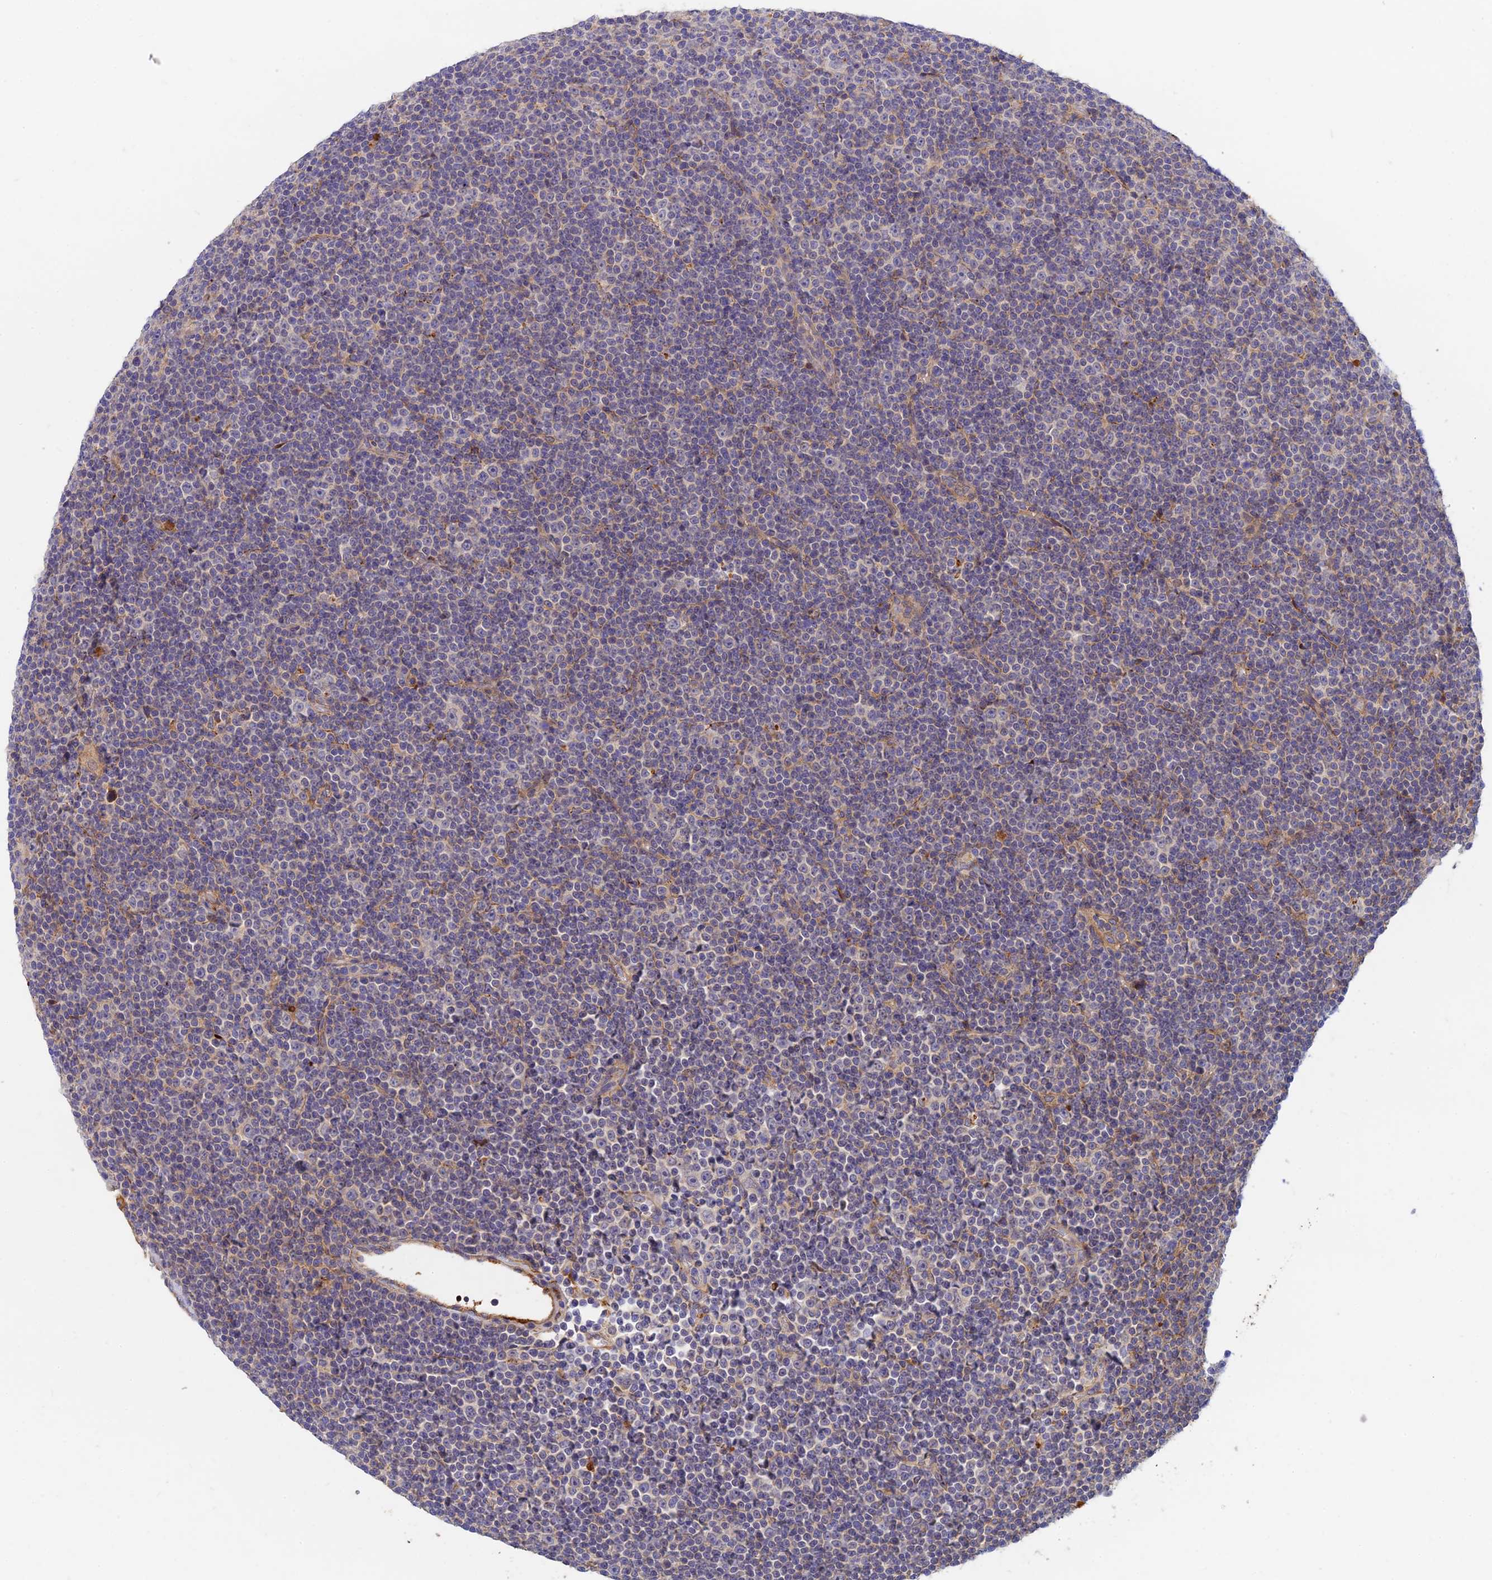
{"staining": {"intensity": "negative", "quantity": "none", "location": "none"}, "tissue": "lymphoma", "cell_type": "Tumor cells", "image_type": "cancer", "snomed": [{"axis": "morphology", "description": "Malignant lymphoma, non-Hodgkin's type, Low grade"}, {"axis": "topography", "description": "Lymph node"}], "caption": "The IHC photomicrograph has no significant positivity in tumor cells of lymphoma tissue. (DAB immunohistochemistry (IHC) visualized using brightfield microscopy, high magnification).", "gene": "ACSM5", "patient": {"sex": "female", "age": 67}}